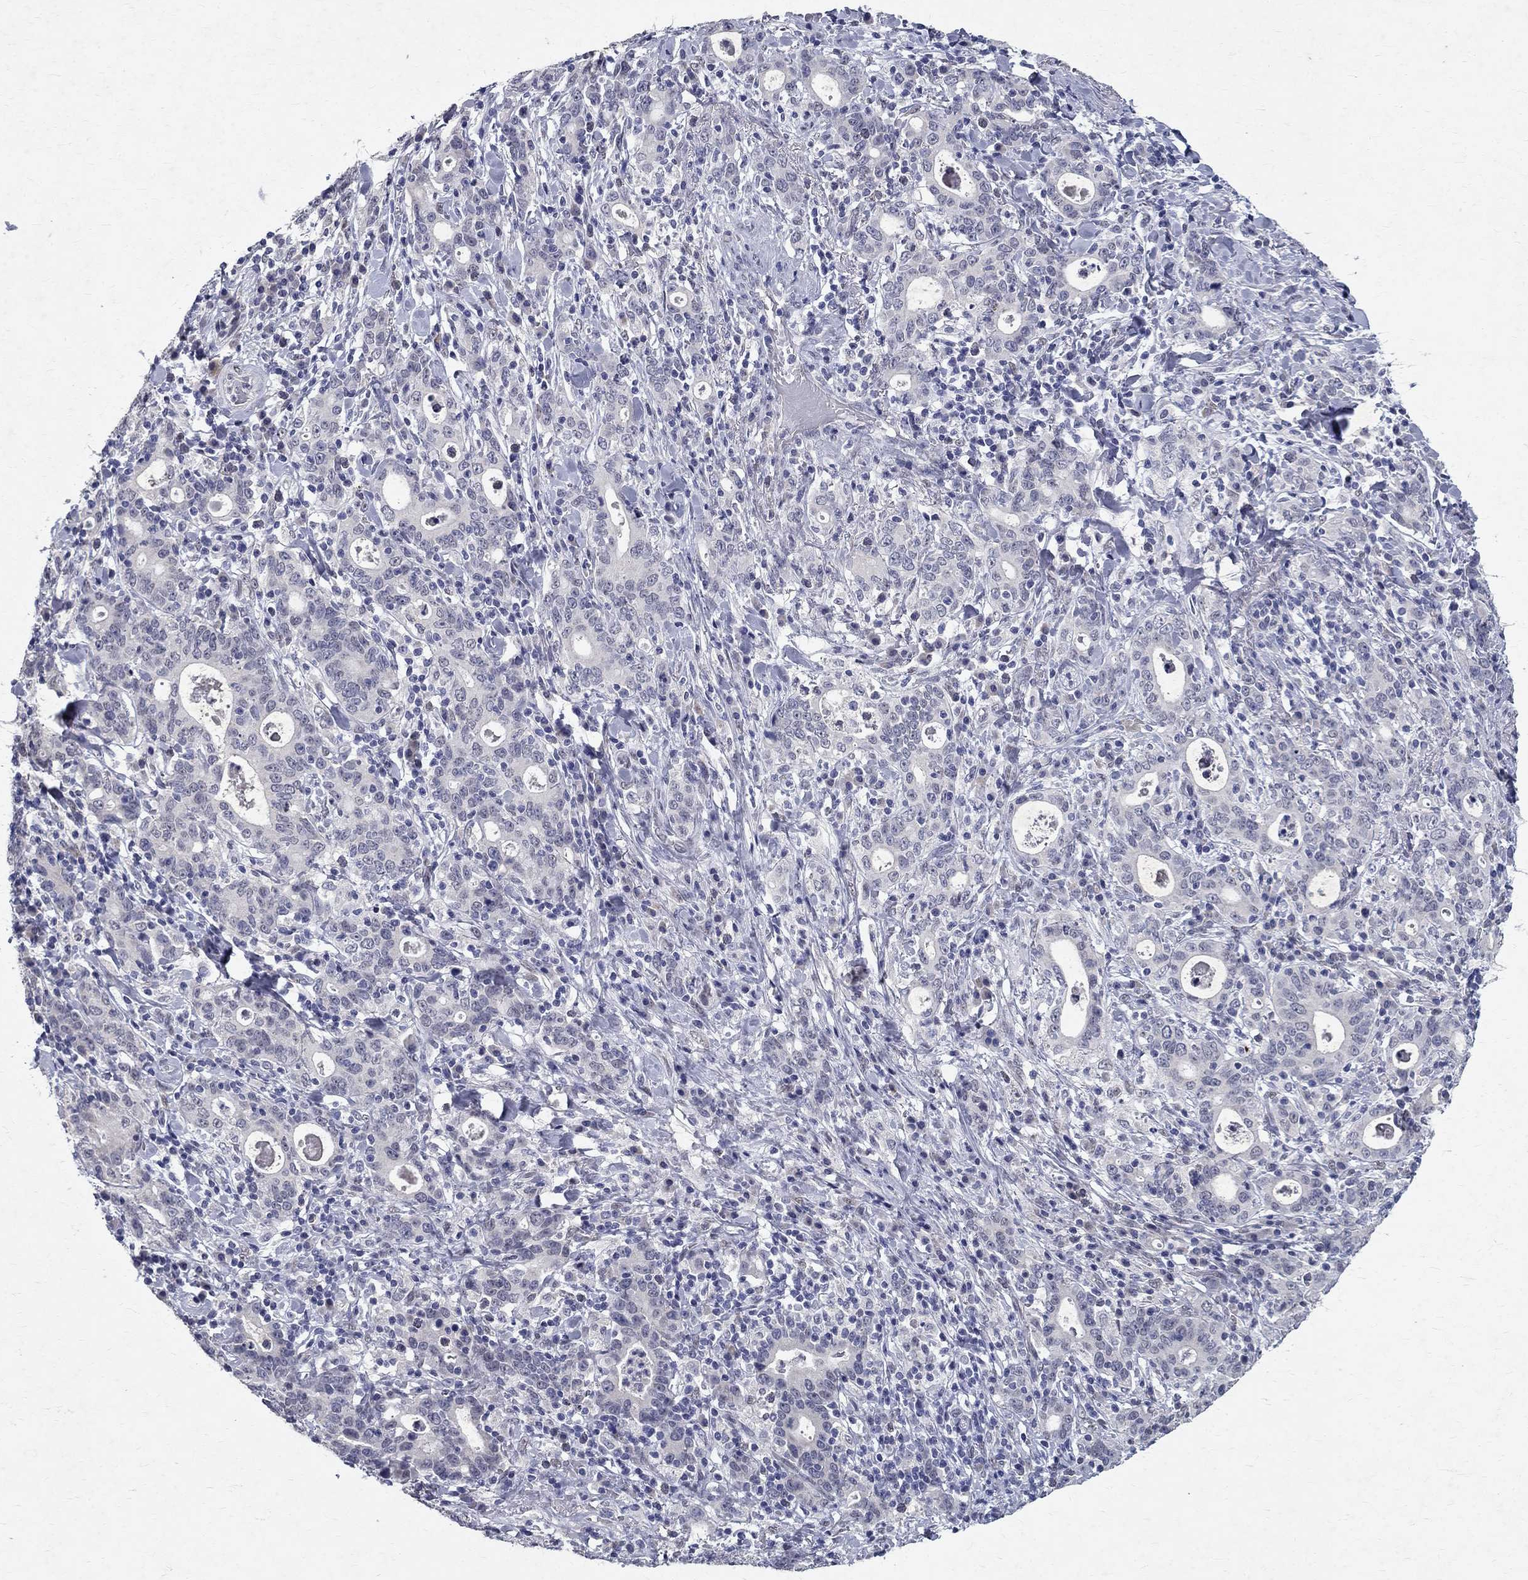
{"staining": {"intensity": "moderate", "quantity": "<25%", "location": "cytoplasmic/membranous"}, "tissue": "stomach cancer", "cell_type": "Tumor cells", "image_type": "cancer", "snomed": [{"axis": "morphology", "description": "Adenocarcinoma, NOS"}, {"axis": "topography", "description": "Stomach"}], "caption": "Stomach adenocarcinoma stained with DAB (3,3'-diaminobenzidine) IHC displays low levels of moderate cytoplasmic/membranous staining in about <25% of tumor cells. (DAB IHC with brightfield microscopy, high magnification).", "gene": "RBFOX1", "patient": {"sex": "male", "age": 79}}